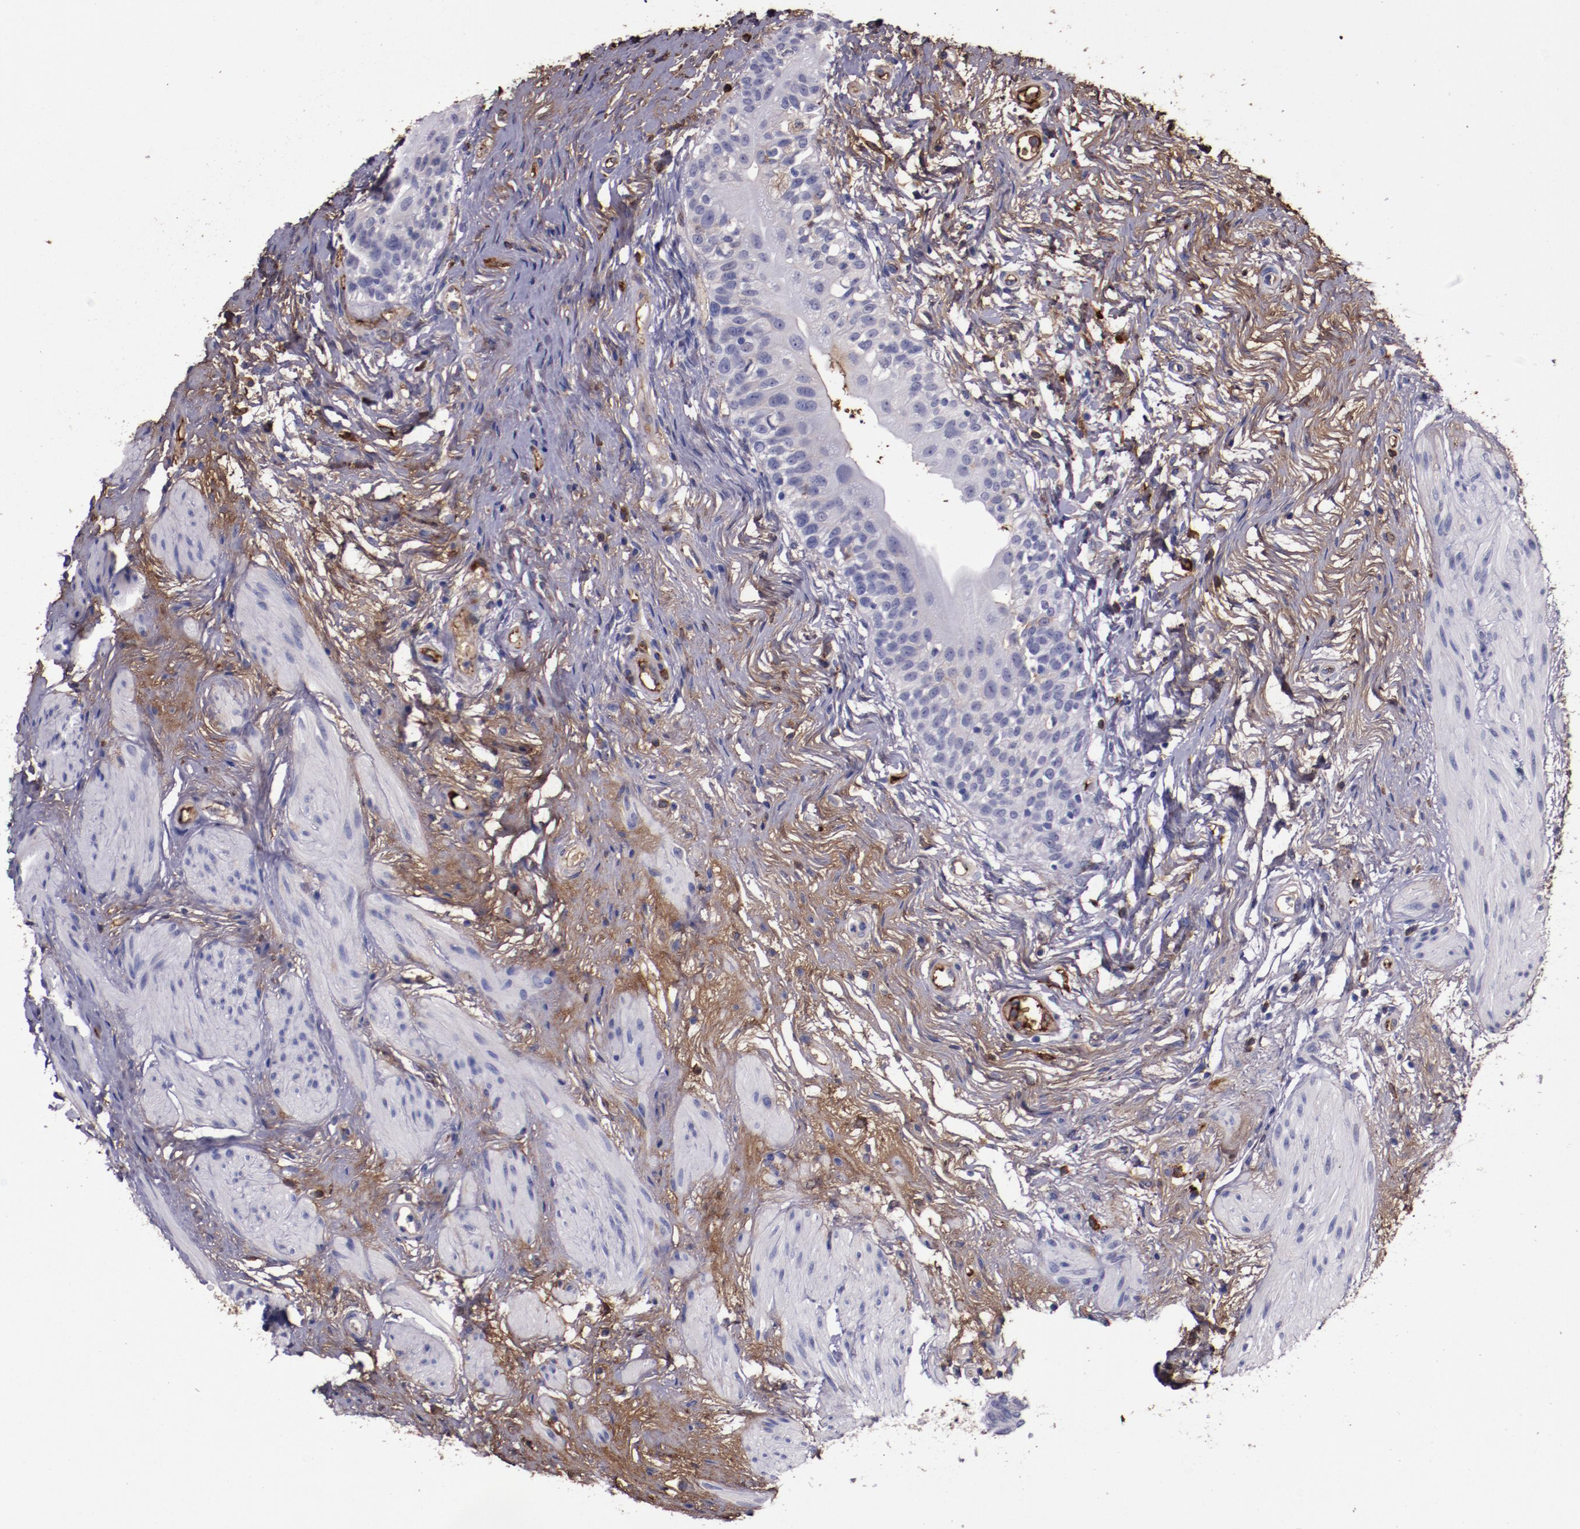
{"staining": {"intensity": "moderate", "quantity": "<25%", "location": "cytoplasmic/membranous"}, "tissue": "urinary bladder", "cell_type": "Urothelial cells", "image_type": "normal", "snomed": [{"axis": "morphology", "description": "Normal tissue, NOS"}, {"axis": "topography", "description": "Urinary bladder"}], "caption": "Protein expression analysis of unremarkable urinary bladder displays moderate cytoplasmic/membranous expression in about <25% of urothelial cells. The staining was performed using DAB (3,3'-diaminobenzidine) to visualize the protein expression in brown, while the nuclei were stained in blue with hematoxylin (Magnification: 20x).", "gene": "A2M", "patient": {"sex": "female", "age": 55}}